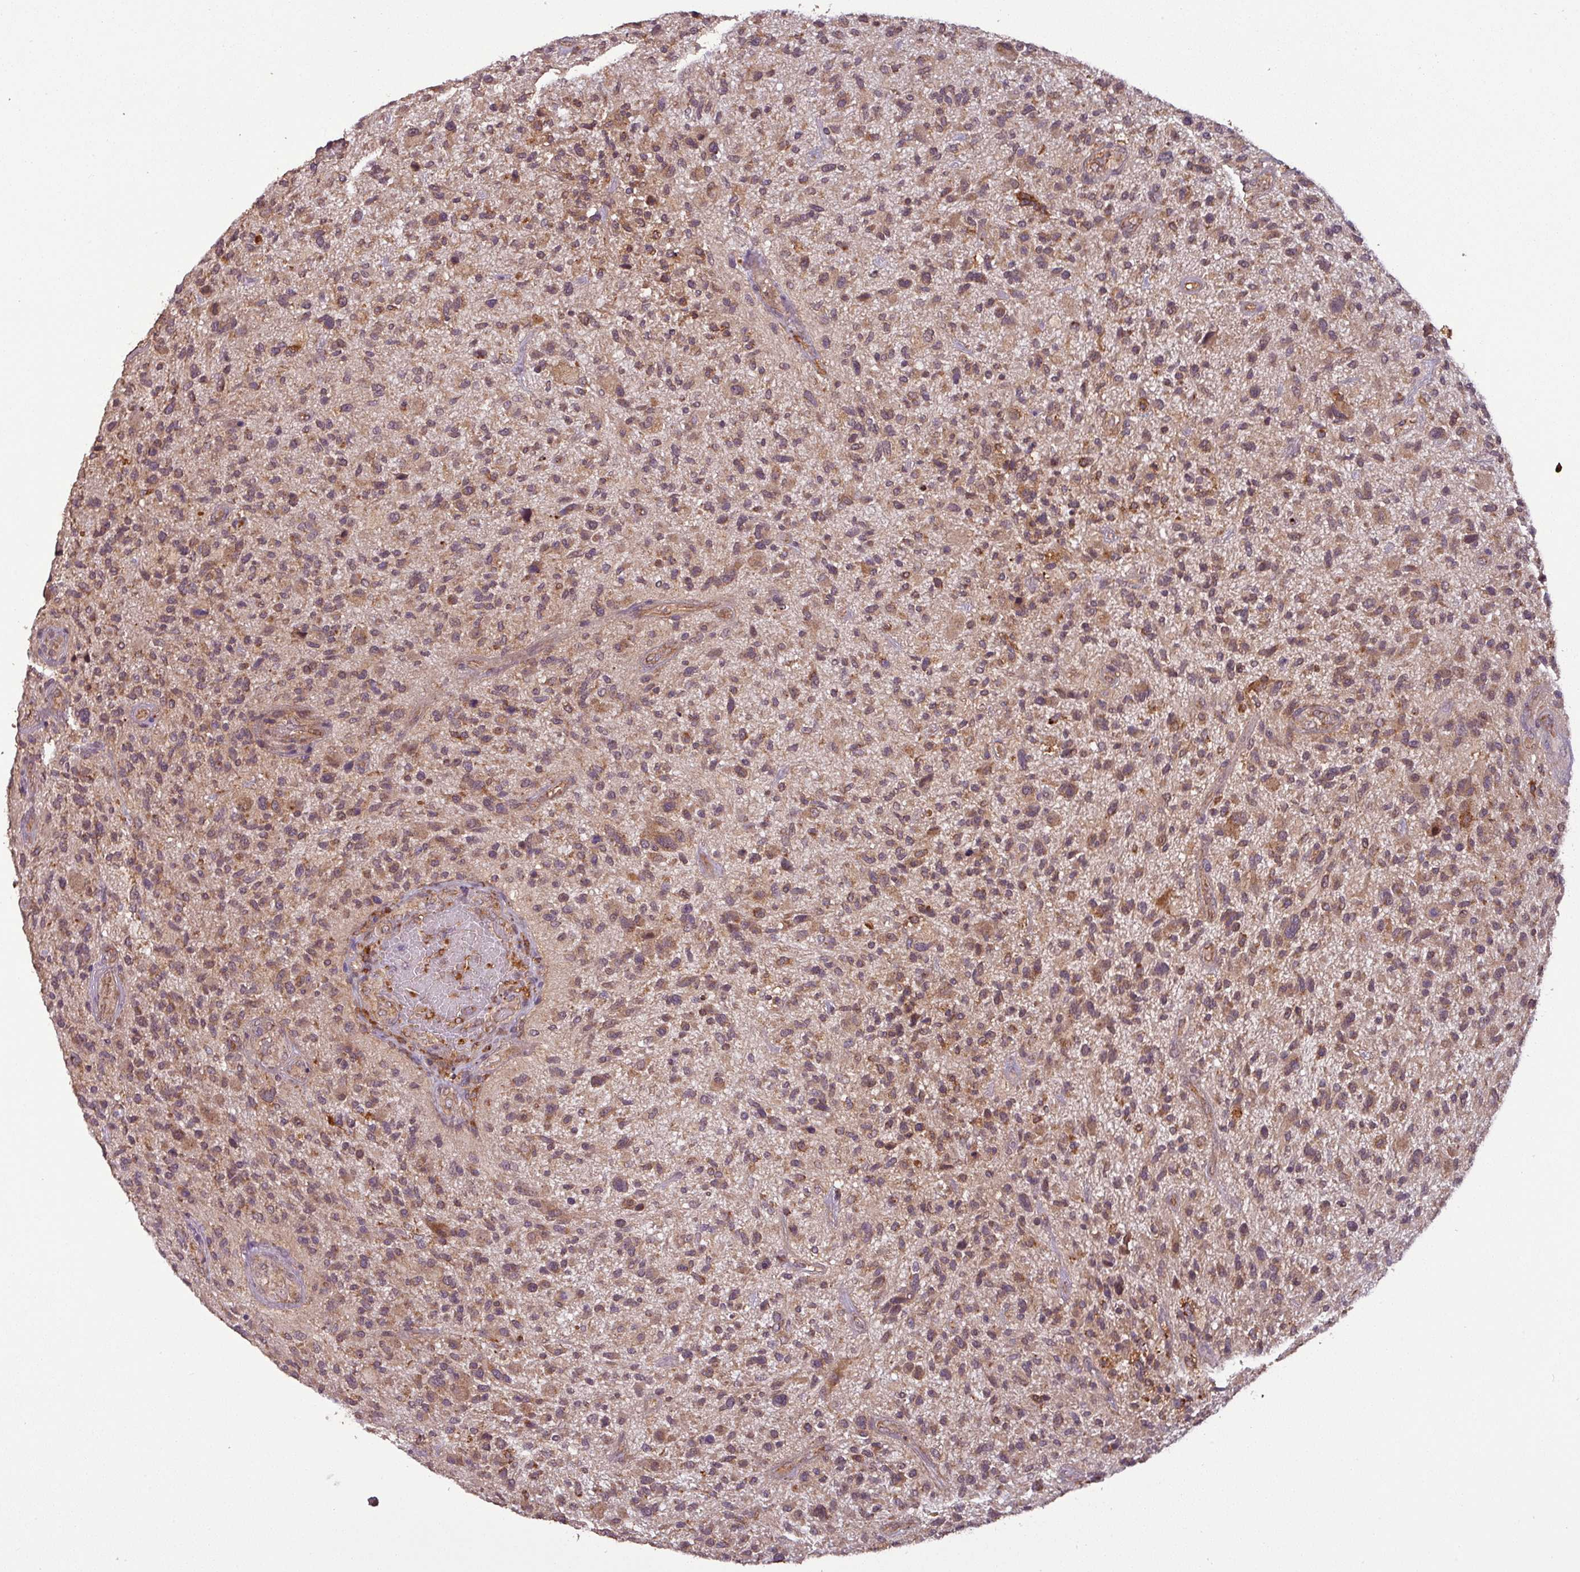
{"staining": {"intensity": "moderate", "quantity": "25%-75%", "location": "cytoplasmic/membranous,nuclear"}, "tissue": "glioma", "cell_type": "Tumor cells", "image_type": "cancer", "snomed": [{"axis": "morphology", "description": "Glioma, malignant, High grade"}, {"axis": "topography", "description": "Brain"}], "caption": "IHC (DAB) staining of high-grade glioma (malignant) exhibits moderate cytoplasmic/membranous and nuclear protein staining in approximately 25%-75% of tumor cells.", "gene": "NT5C3A", "patient": {"sex": "male", "age": 47}}